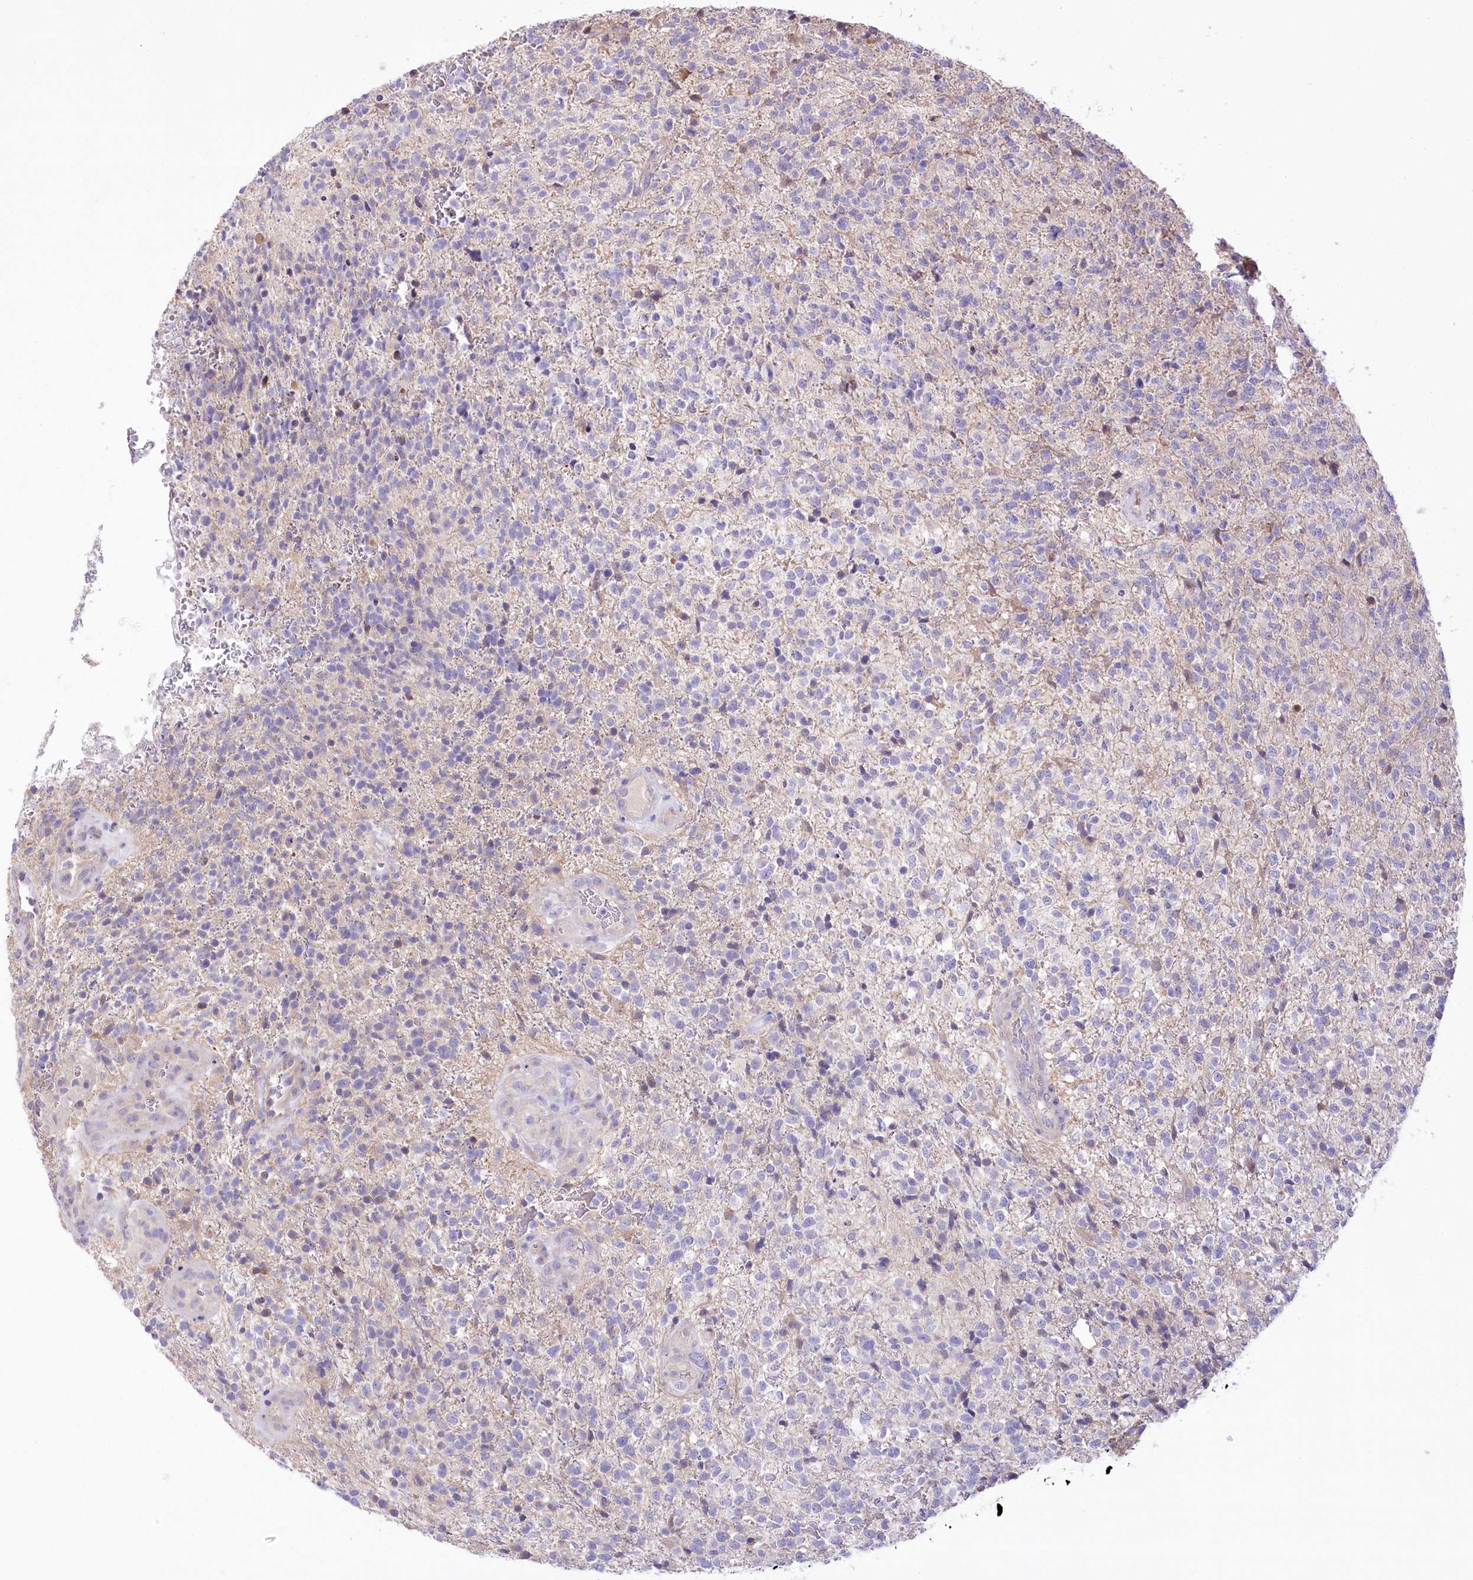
{"staining": {"intensity": "negative", "quantity": "none", "location": "none"}, "tissue": "glioma", "cell_type": "Tumor cells", "image_type": "cancer", "snomed": [{"axis": "morphology", "description": "Glioma, malignant, High grade"}, {"axis": "topography", "description": "Brain"}], "caption": "An immunohistochemistry (IHC) histopathology image of glioma is shown. There is no staining in tumor cells of glioma.", "gene": "PBLD", "patient": {"sex": "male", "age": 56}}